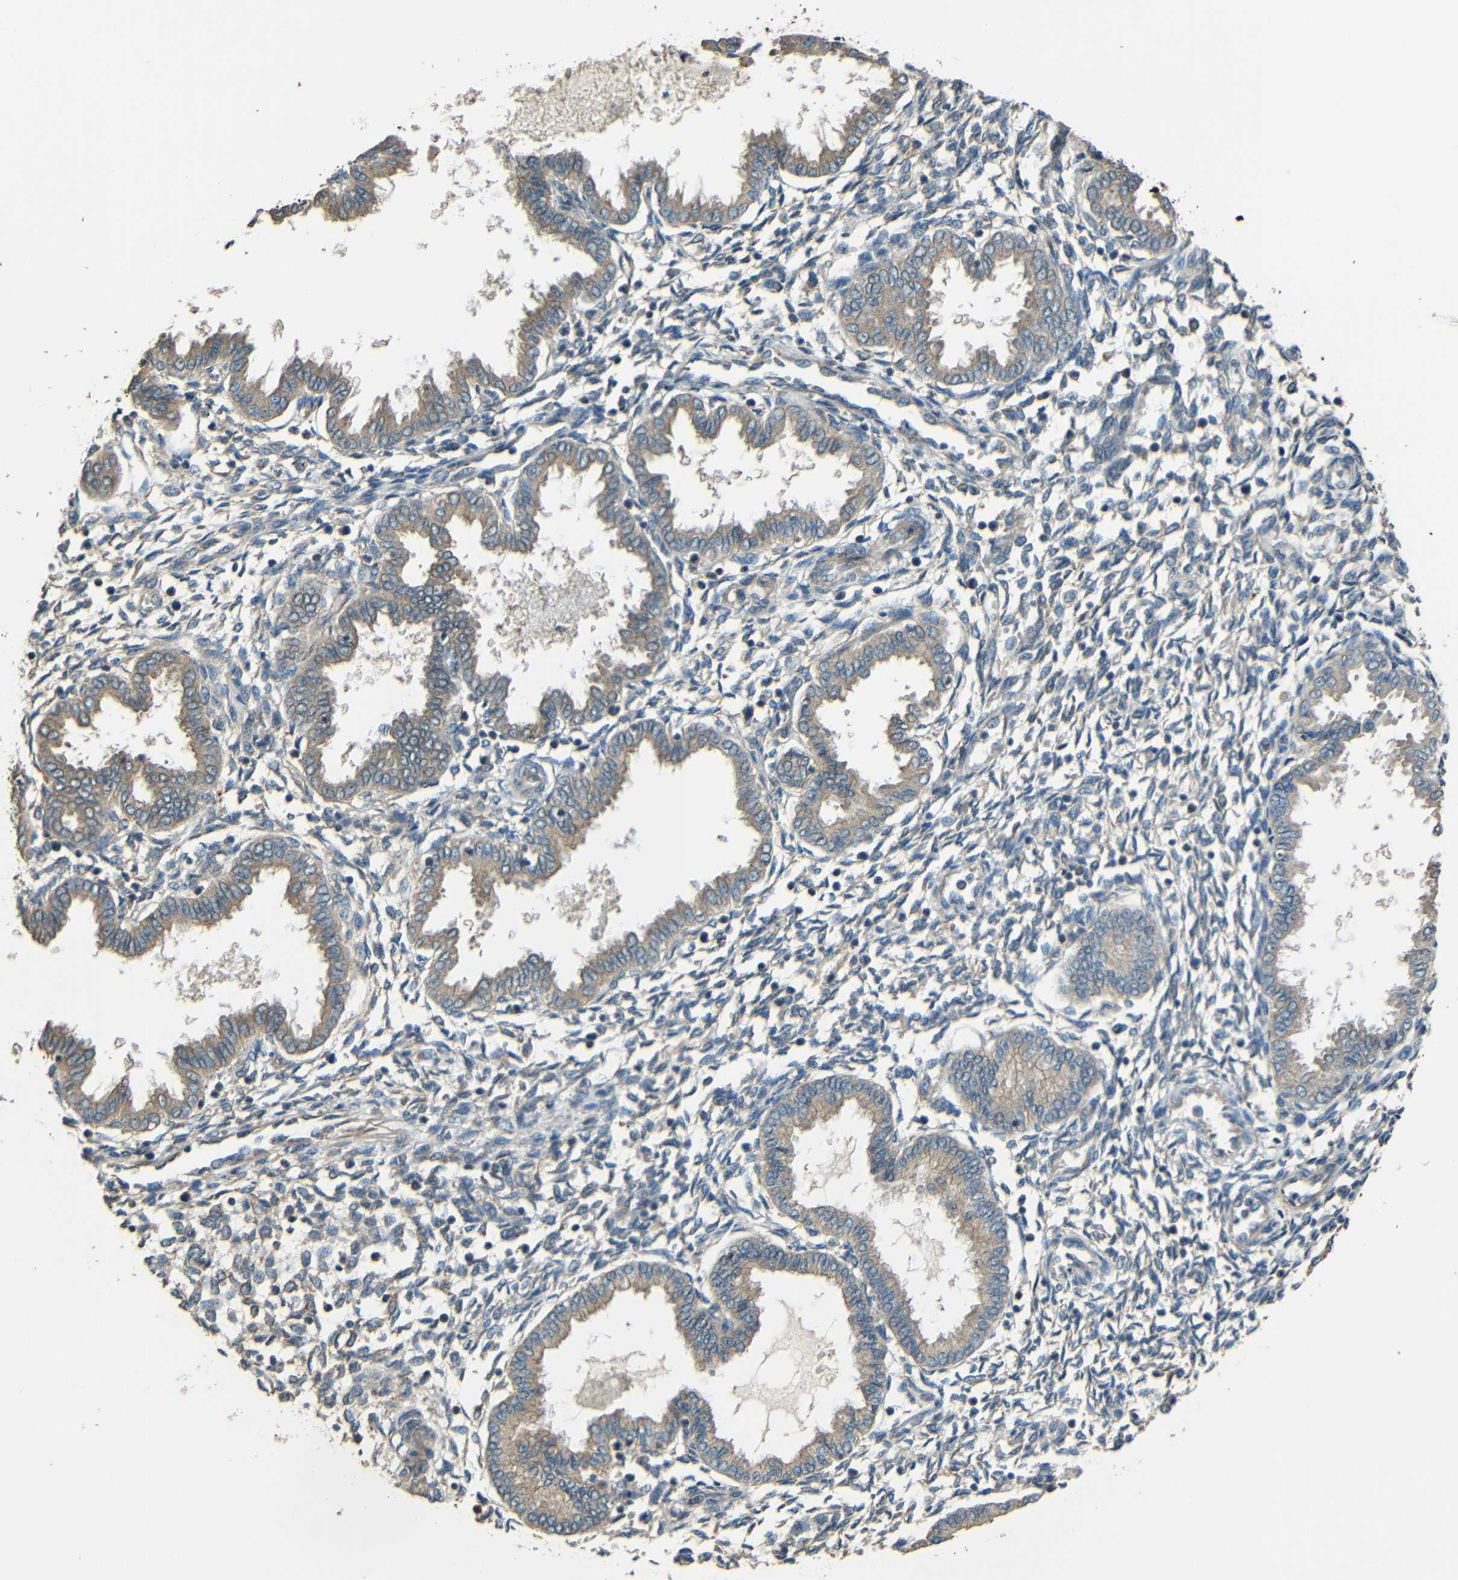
{"staining": {"intensity": "weak", "quantity": "25%-75%", "location": "cytoplasmic/membranous"}, "tissue": "endometrium", "cell_type": "Cells in endometrial stroma", "image_type": "normal", "snomed": [{"axis": "morphology", "description": "Normal tissue, NOS"}, {"axis": "topography", "description": "Endometrium"}], "caption": "Immunohistochemistry (IHC) (DAB (3,3'-diaminobenzidine)) staining of benign endometrium shows weak cytoplasmic/membranous protein positivity in about 25%-75% of cells in endometrial stroma.", "gene": "ACACA", "patient": {"sex": "female", "age": 33}}